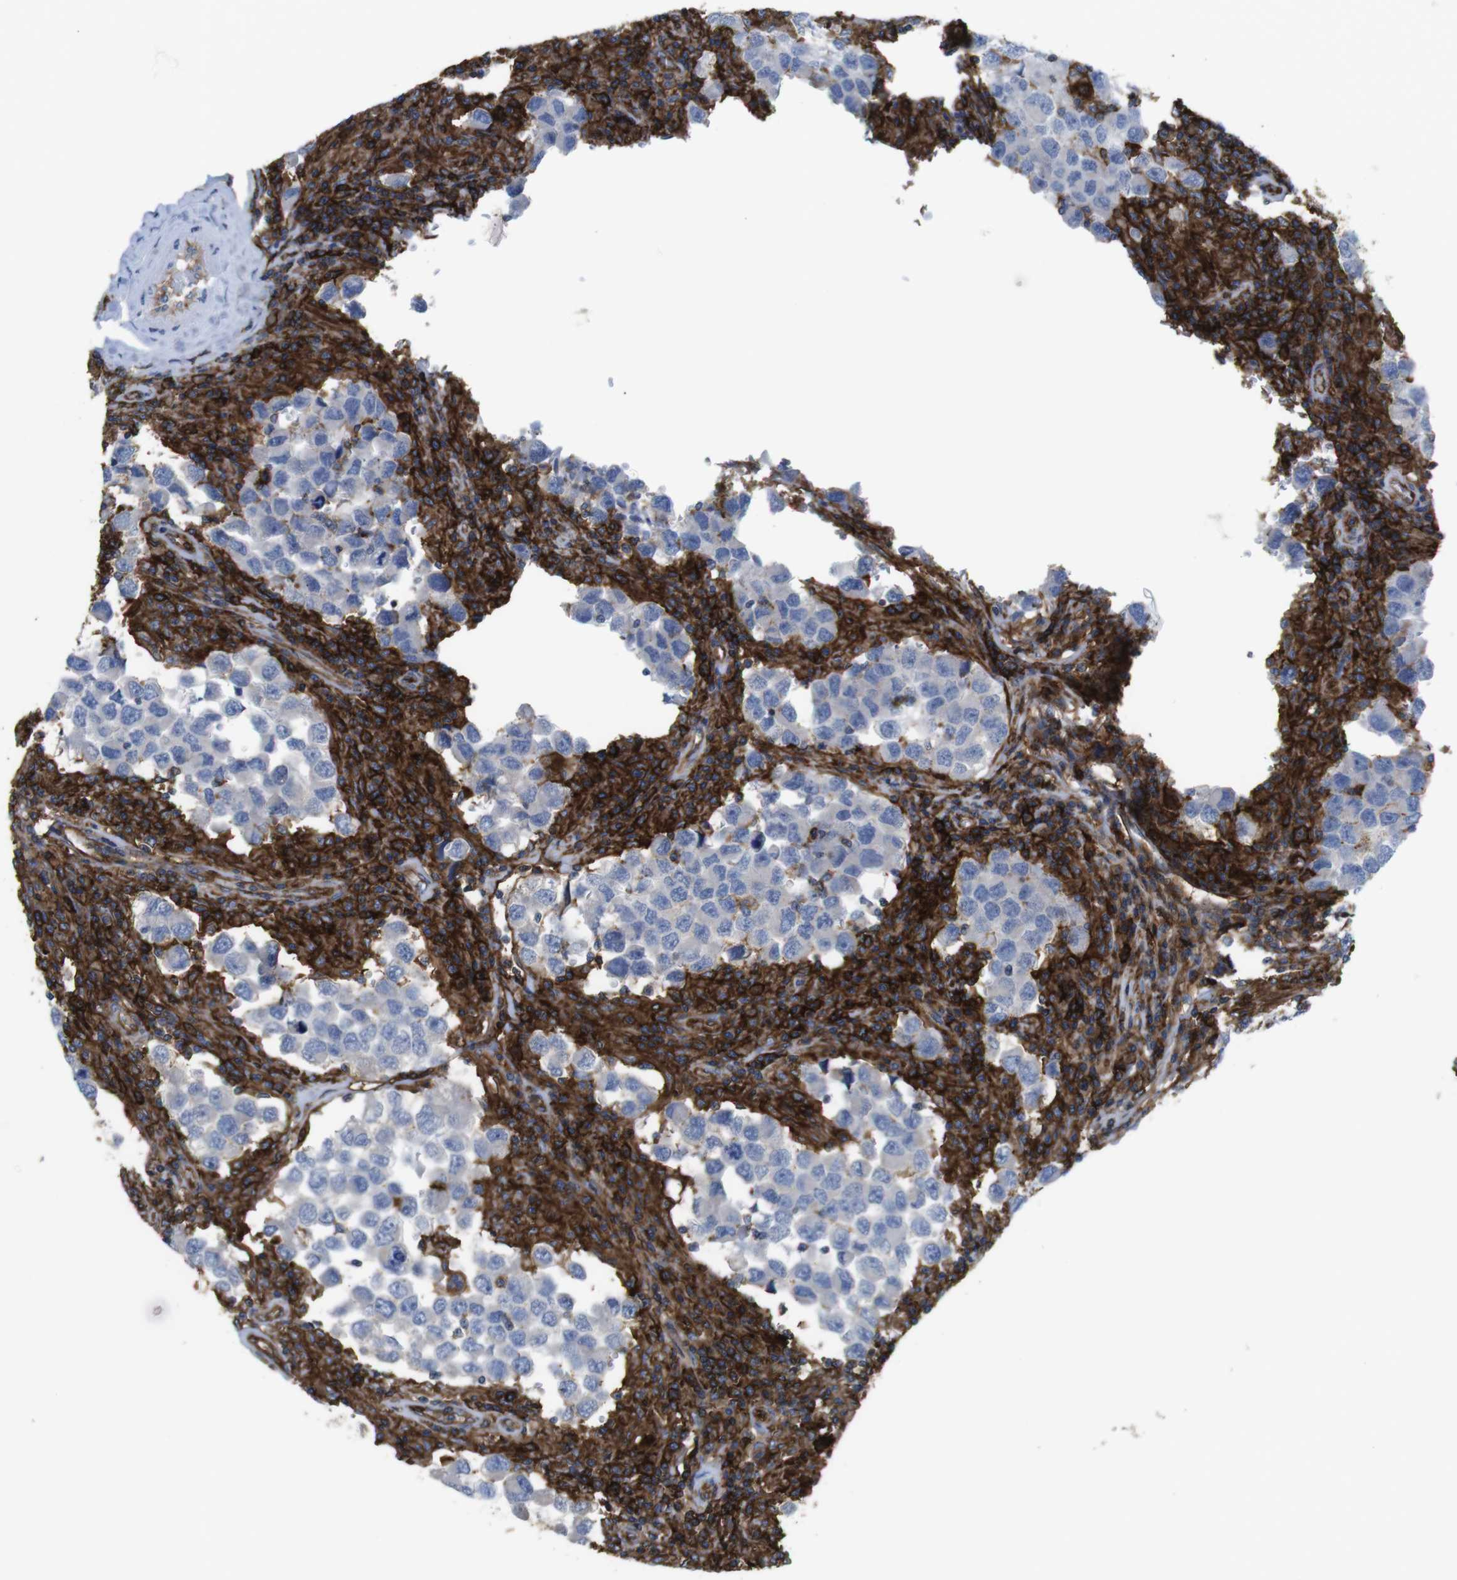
{"staining": {"intensity": "negative", "quantity": "none", "location": "none"}, "tissue": "testis cancer", "cell_type": "Tumor cells", "image_type": "cancer", "snomed": [{"axis": "morphology", "description": "Carcinoma, Embryonal, NOS"}, {"axis": "topography", "description": "Testis"}], "caption": "IHC image of human testis embryonal carcinoma stained for a protein (brown), which displays no positivity in tumor cells. Brightfield microscopy of immunohistochemistry (IHC) stained with DAB (brown) and hematoxylin (blue), captured at high magnification.", "gene": "CCR6", "patient": {"sex": "male", "age": 21}}